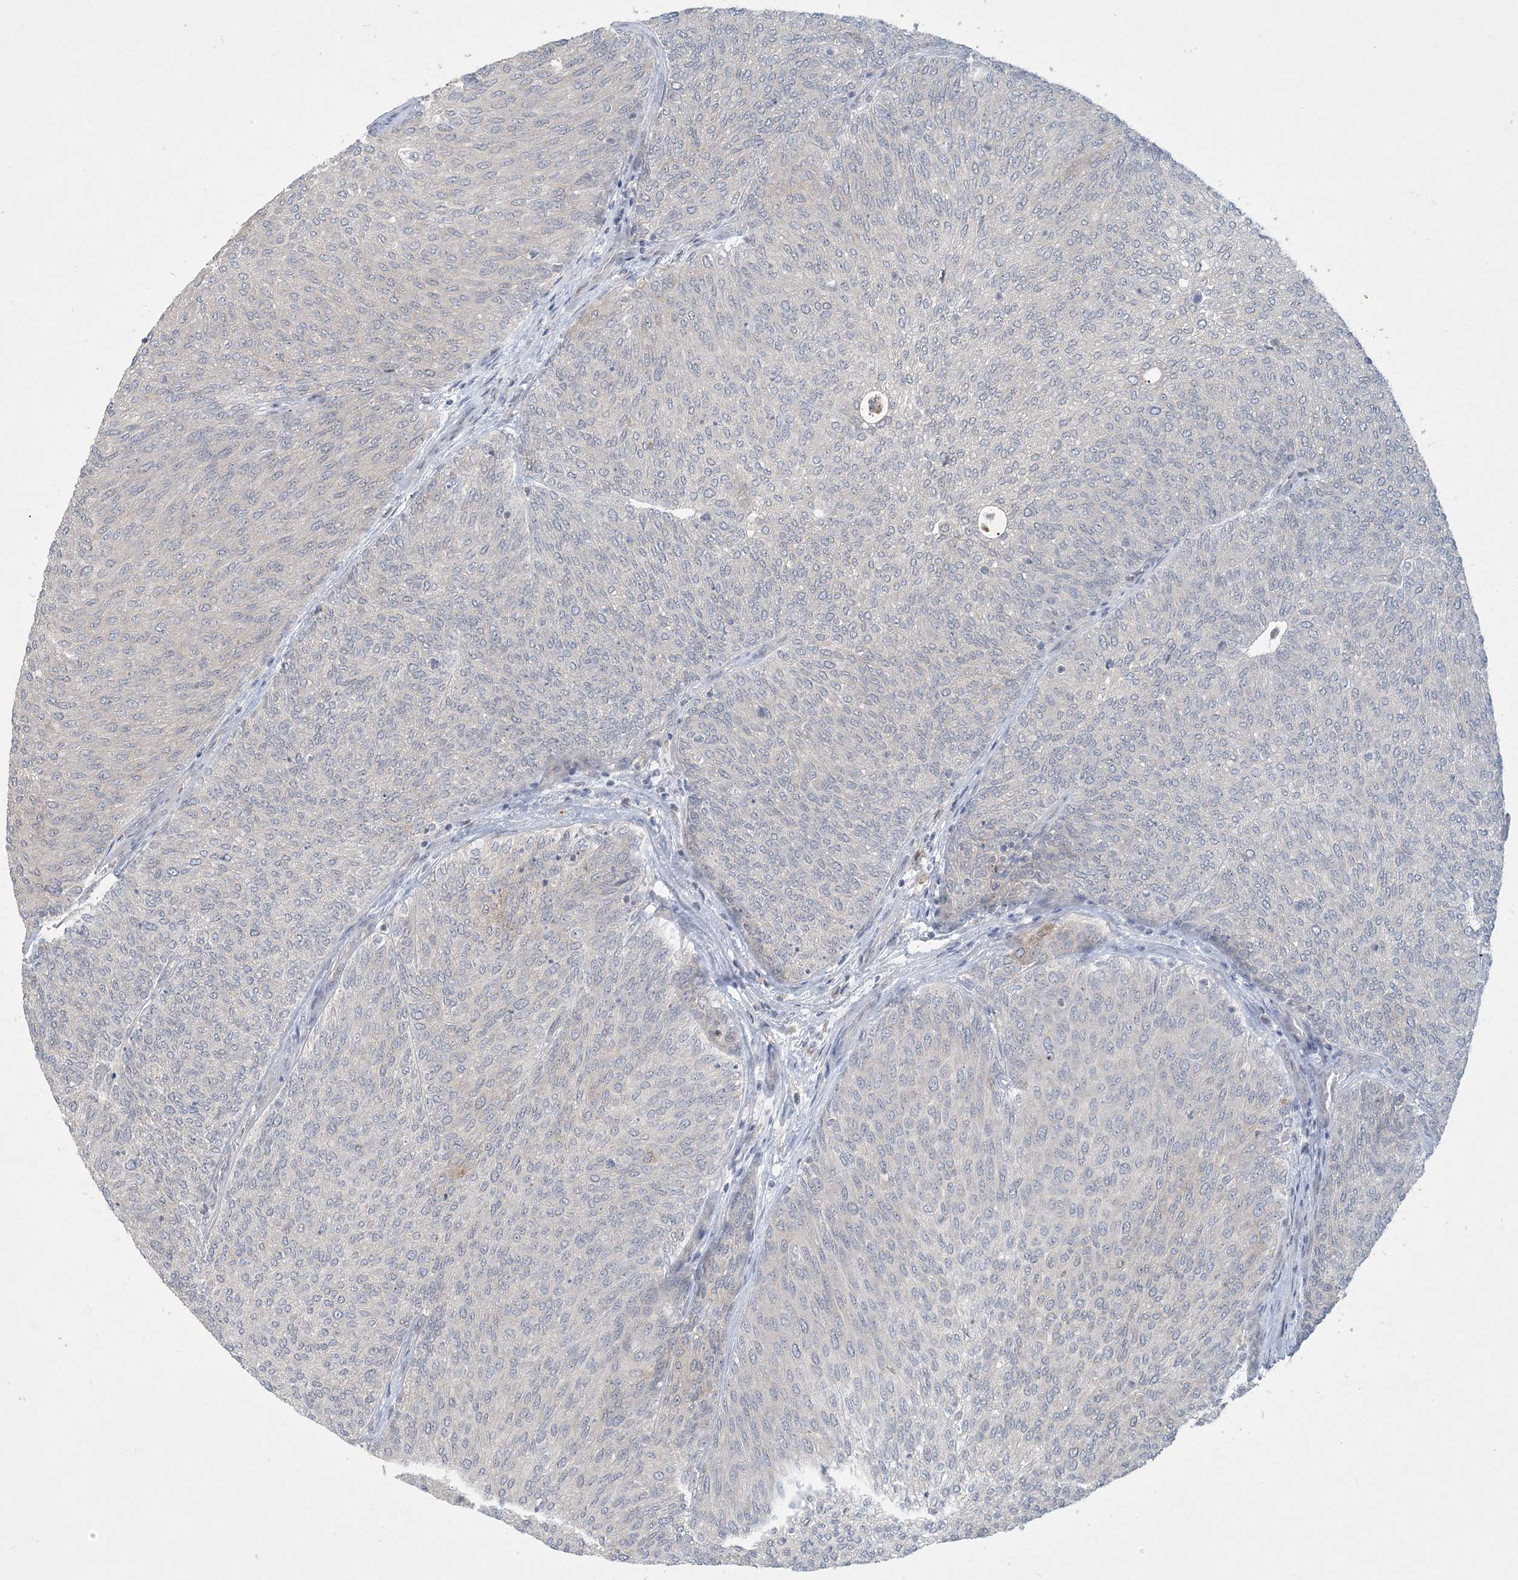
{"staining": {"intensity": "negative", "quantity": "none", "location": "none"}, "tissue": "urothelial cancer", "cell_type": "Tumor cells", "image_type": "cancer", "snomed": [{"axis": "morphology", "description": "Urothelial carcinoma, Low grade"}, {"axis": "topography", "description": "Urinary bladder"}], "caption": "This is an immunohistochemistry micrograph of human urothelial cancer. There is no staining in tumor cells.", "gene": "CDS1", "patient": {"sex": "female", "age": 79}}